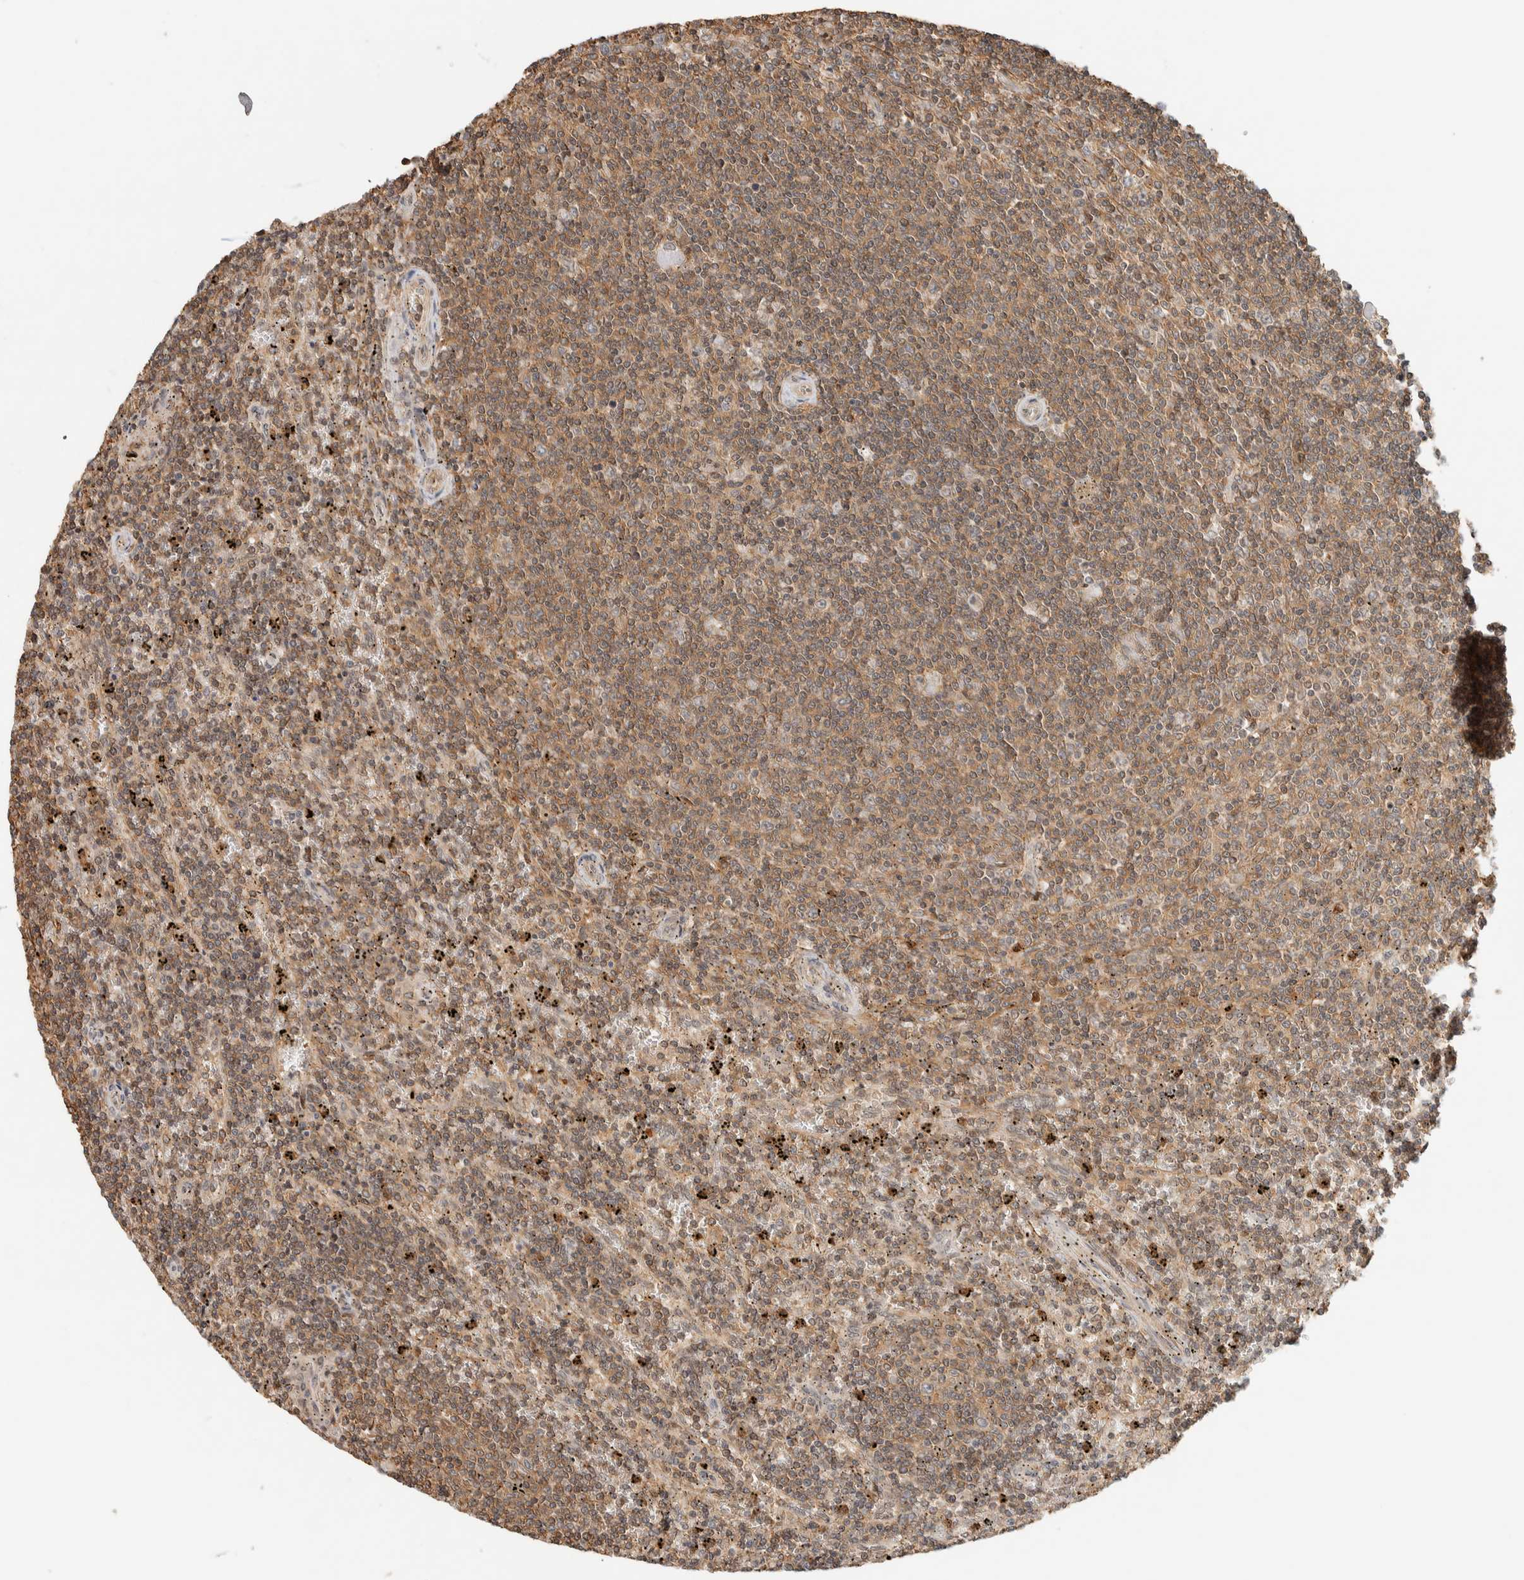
{"staining": {"intensity": "moderate", "quantity": ">75%", "location": "cytoplasmic/membranous"}, "tissue": "lymphoma", "cell_type": "Tumor cells", "image_type": "cancer", "snomed": [{"axis": "morphology", "description": "Malignant lymphoma, non-Hodgkin's type, Low grade"}, {"axis": "topography", "description": "Spleen"}], "caption": "About >75% of tumor cells in lymphoma reveal moderate cytoplasmic/membranous protein positivity as visualized by brown immunohistochemical staining.", "gene": "ARFGEF1", "patient": {"sex": "female", "age": 50}}